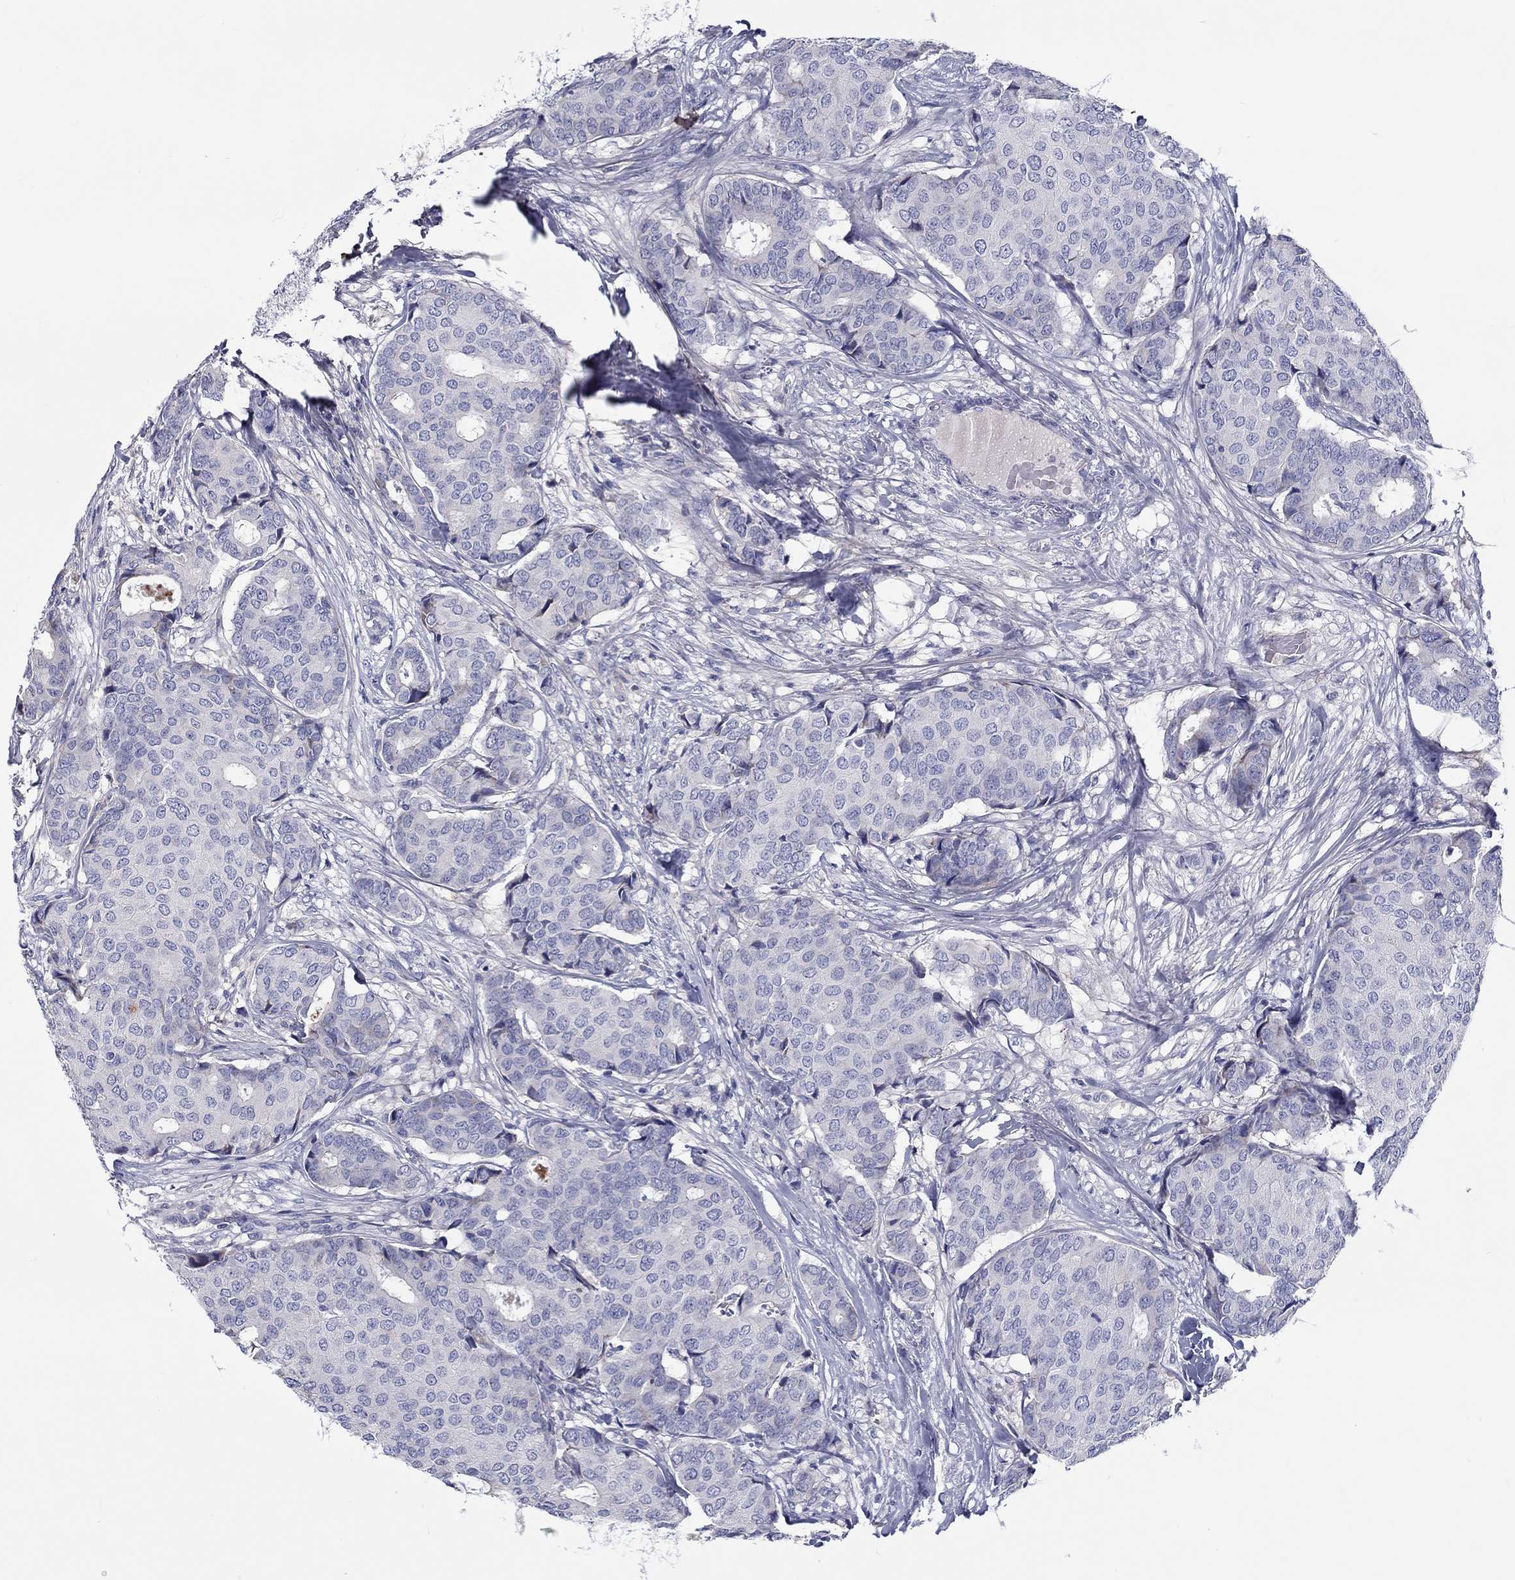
{"staining": {"intensity": "negative", "quantity": "none", "location": "none"}, "tissue": "breast cancer", "cell_type": "Tumor cells", "image_type": "cancer", "snomed": [{"axis": "morphology", "description": "Duct carcinoma"}, {"axis": "topography", "description": "Breast"}], "caption": "A photomicrograph of human breast cancer is negative for staining in tumor cells.", "gene": "TGFBI", "patient": {"sex": "female", "age": 75}}